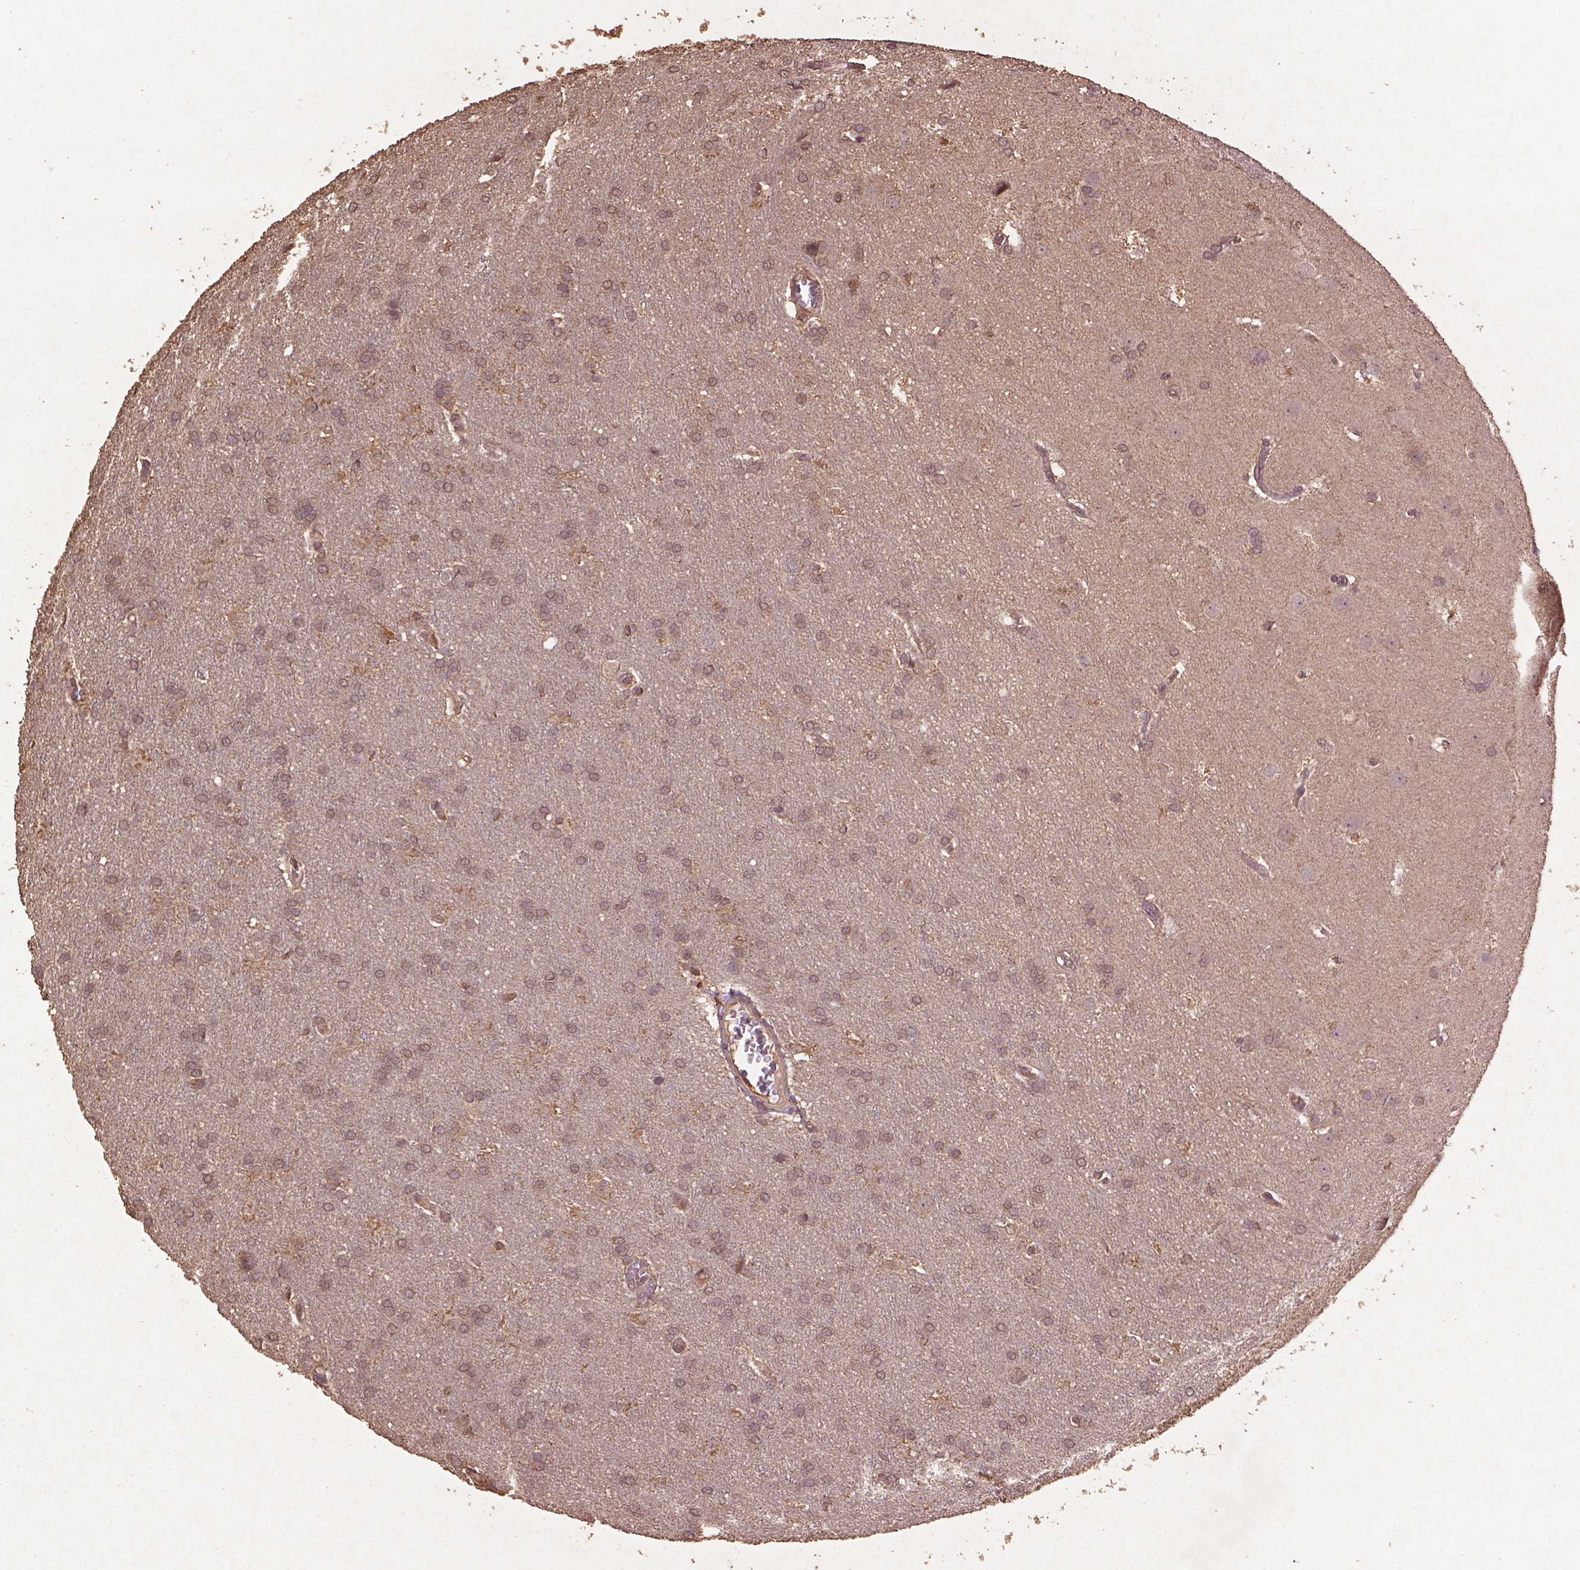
{"staining": {"intensity": "weak", "quantity": ">75%", "location": "cytoplasmic/membranous"}, "tissue": "glioma", "cell_type": "Tumor cells", "image_type": "cancer", "snomed": [{"axis": "morphology", "description": "Glioma, malignant, Low grade"}, {"axis": "topography", "description": "Brain"}], "caption": "Immunohistochemistry (DAB (3,3'-diaminobenzidine)) staining of malignant low-grade glioma displays weak cytoplasmic/membranous protein staining in approximately >75% of tumor cells.", "gene": "BABAM1", "patient": {"sex": "female", "age": 32}}